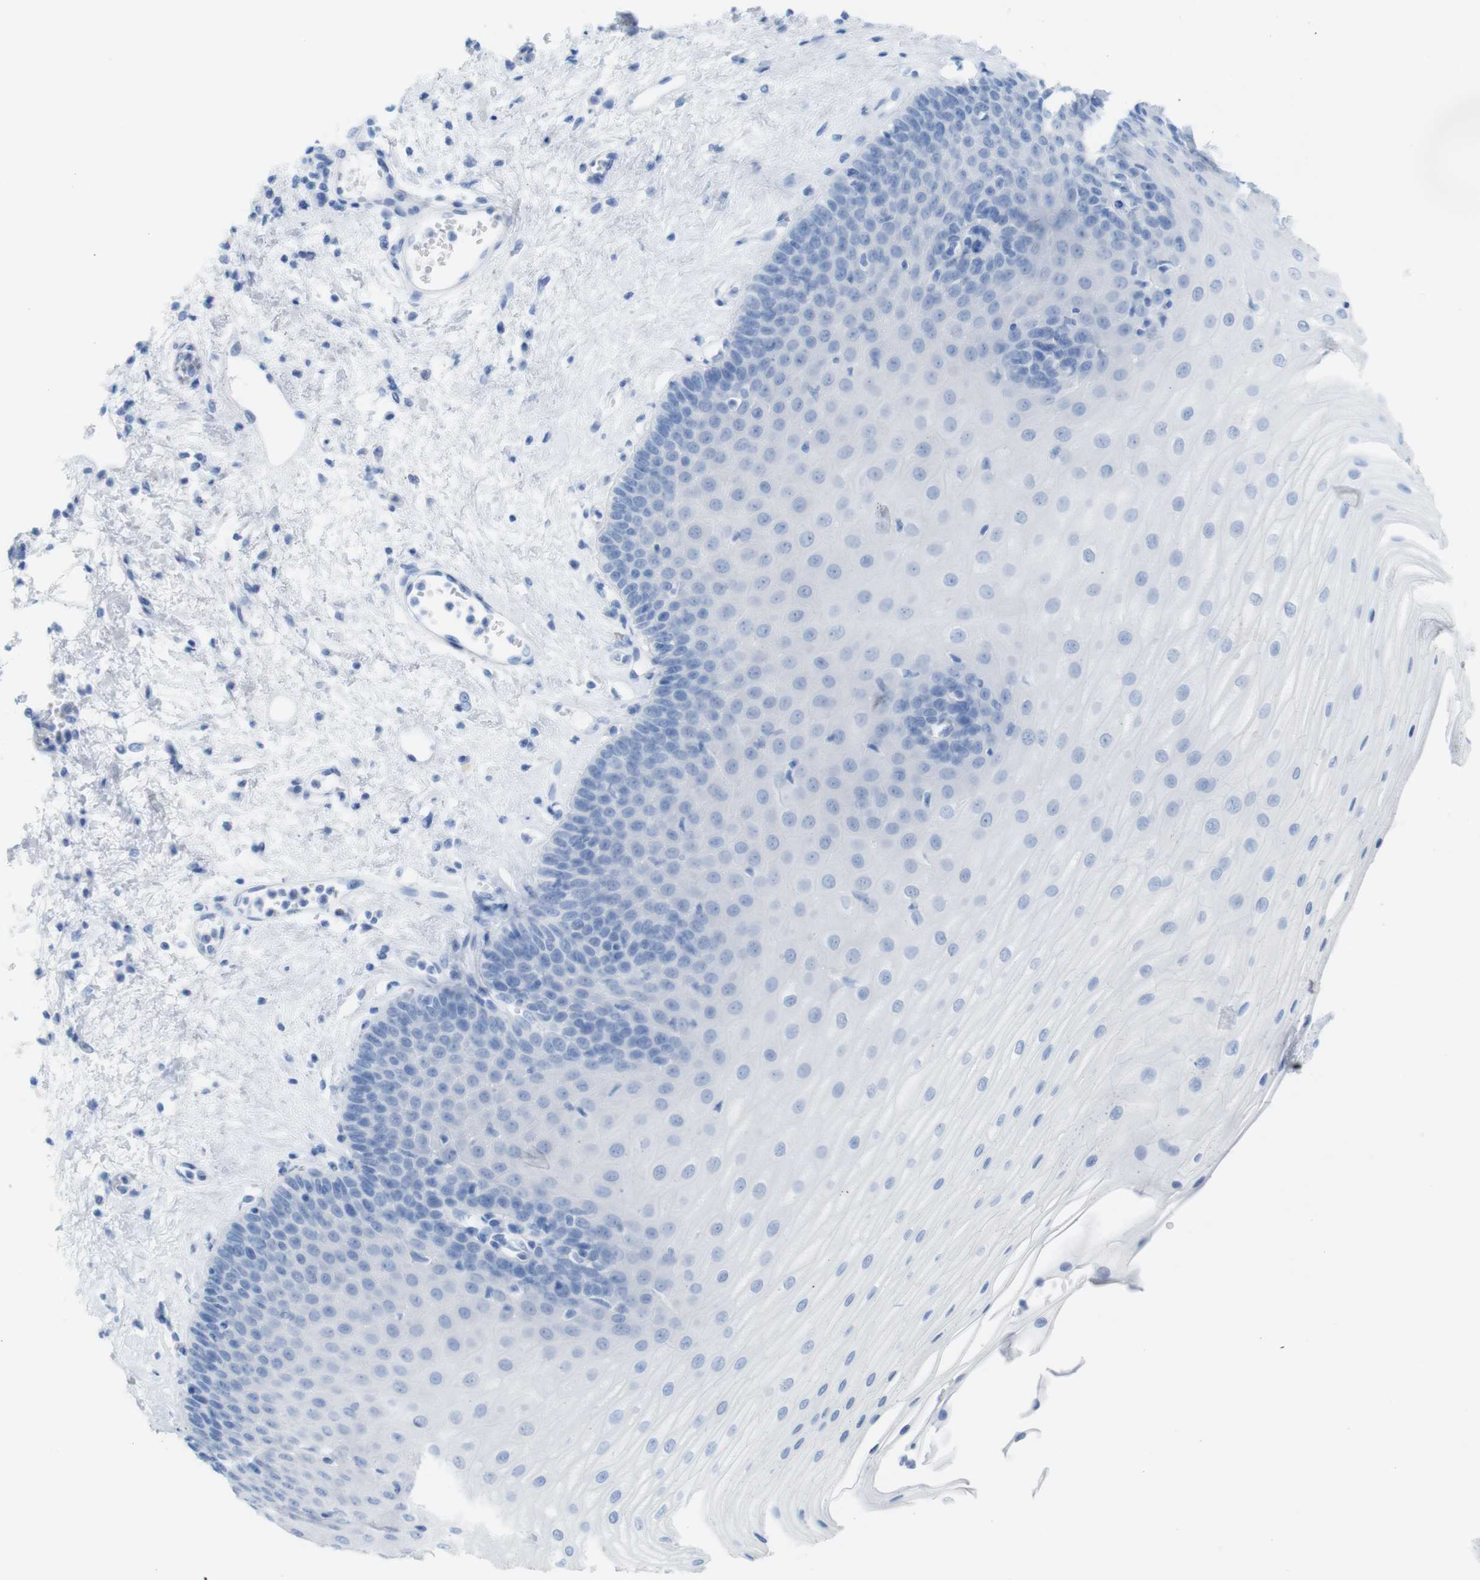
{"staining": {"intensity": "negative", "quantity": "none", "location": "none"}, "tissue": "esophagus", "cell_type": "Squamous epithelial cells", "image_type": "normal", "snomed": [{"axis": "morphology", "description": "Normal tissue, NOS"}, {"axis": "morphology", "description": "Squamous cell carcinoma, NOS"}, {"axis": "topography", "description": "Esophagus"}], "caption": "Benign esophagus was stained to show a protein in brown. There is no significant expression in squamous epithelial cells. (Stains: DAB IHC with hematoxylin counter stain, Microscopy: brightfield microscopy at high magnification).", "gene": "MYH7", "patient": {"sex": "male", "age": 65}}